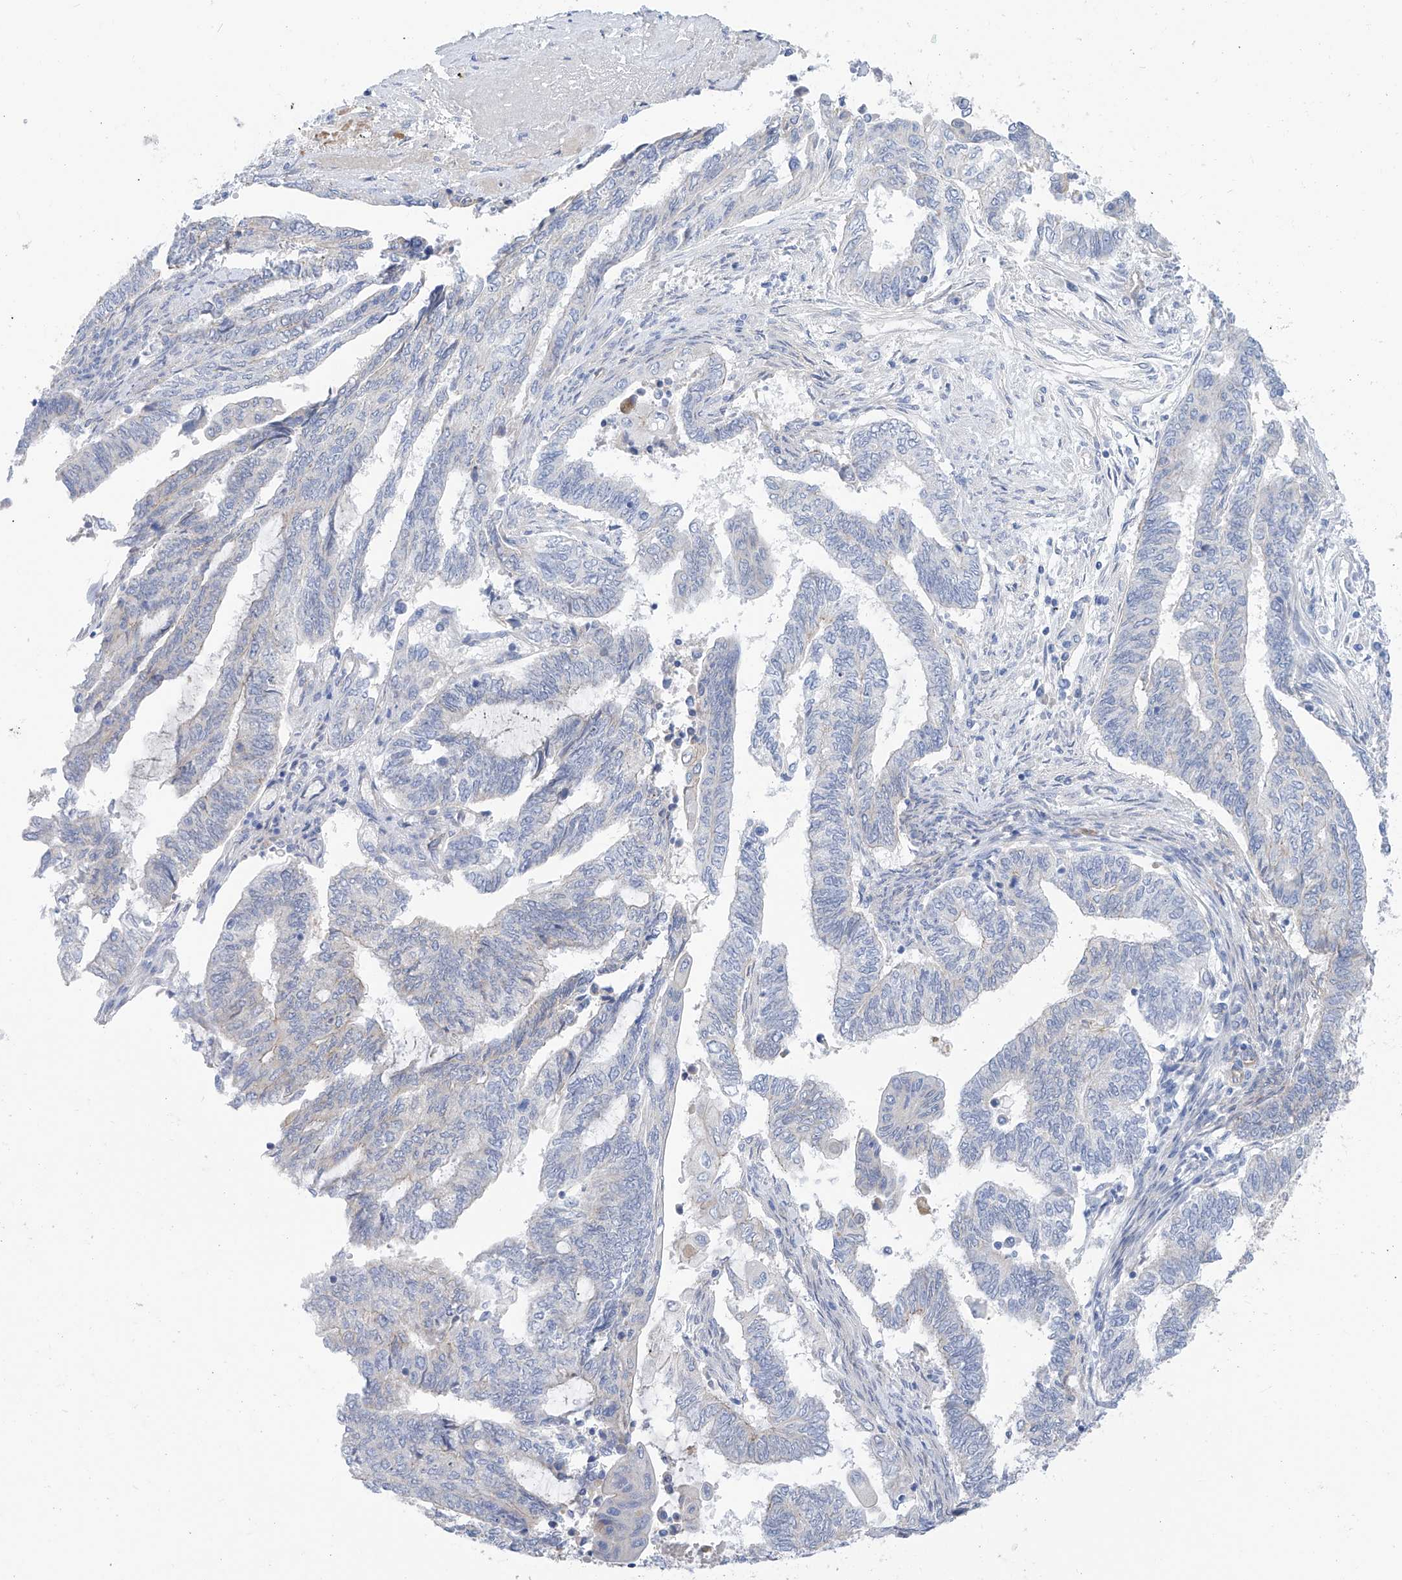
{"staining": {"intensity": "negative", "quantity": "none", "location": "none"}, "tissue": "endometrial cancer", "cell_type": "Tumor cells", "image_type": "cancer", "snomed": [{"axis": "morphology", "description": "Adenocarcinoma, NOS"}, {"axis": "topography", "description": "Uterus"}, {"axis": "topography", "description": "Endometrium"}], "caption": "Human endometrial cancer (adenocarcinoma) stained for a protein using immunohistochemistry (IHC) shows no staining in tumor cells.", "gene": "ITGA9", "patient": {"sex": "female", "age": 70}}